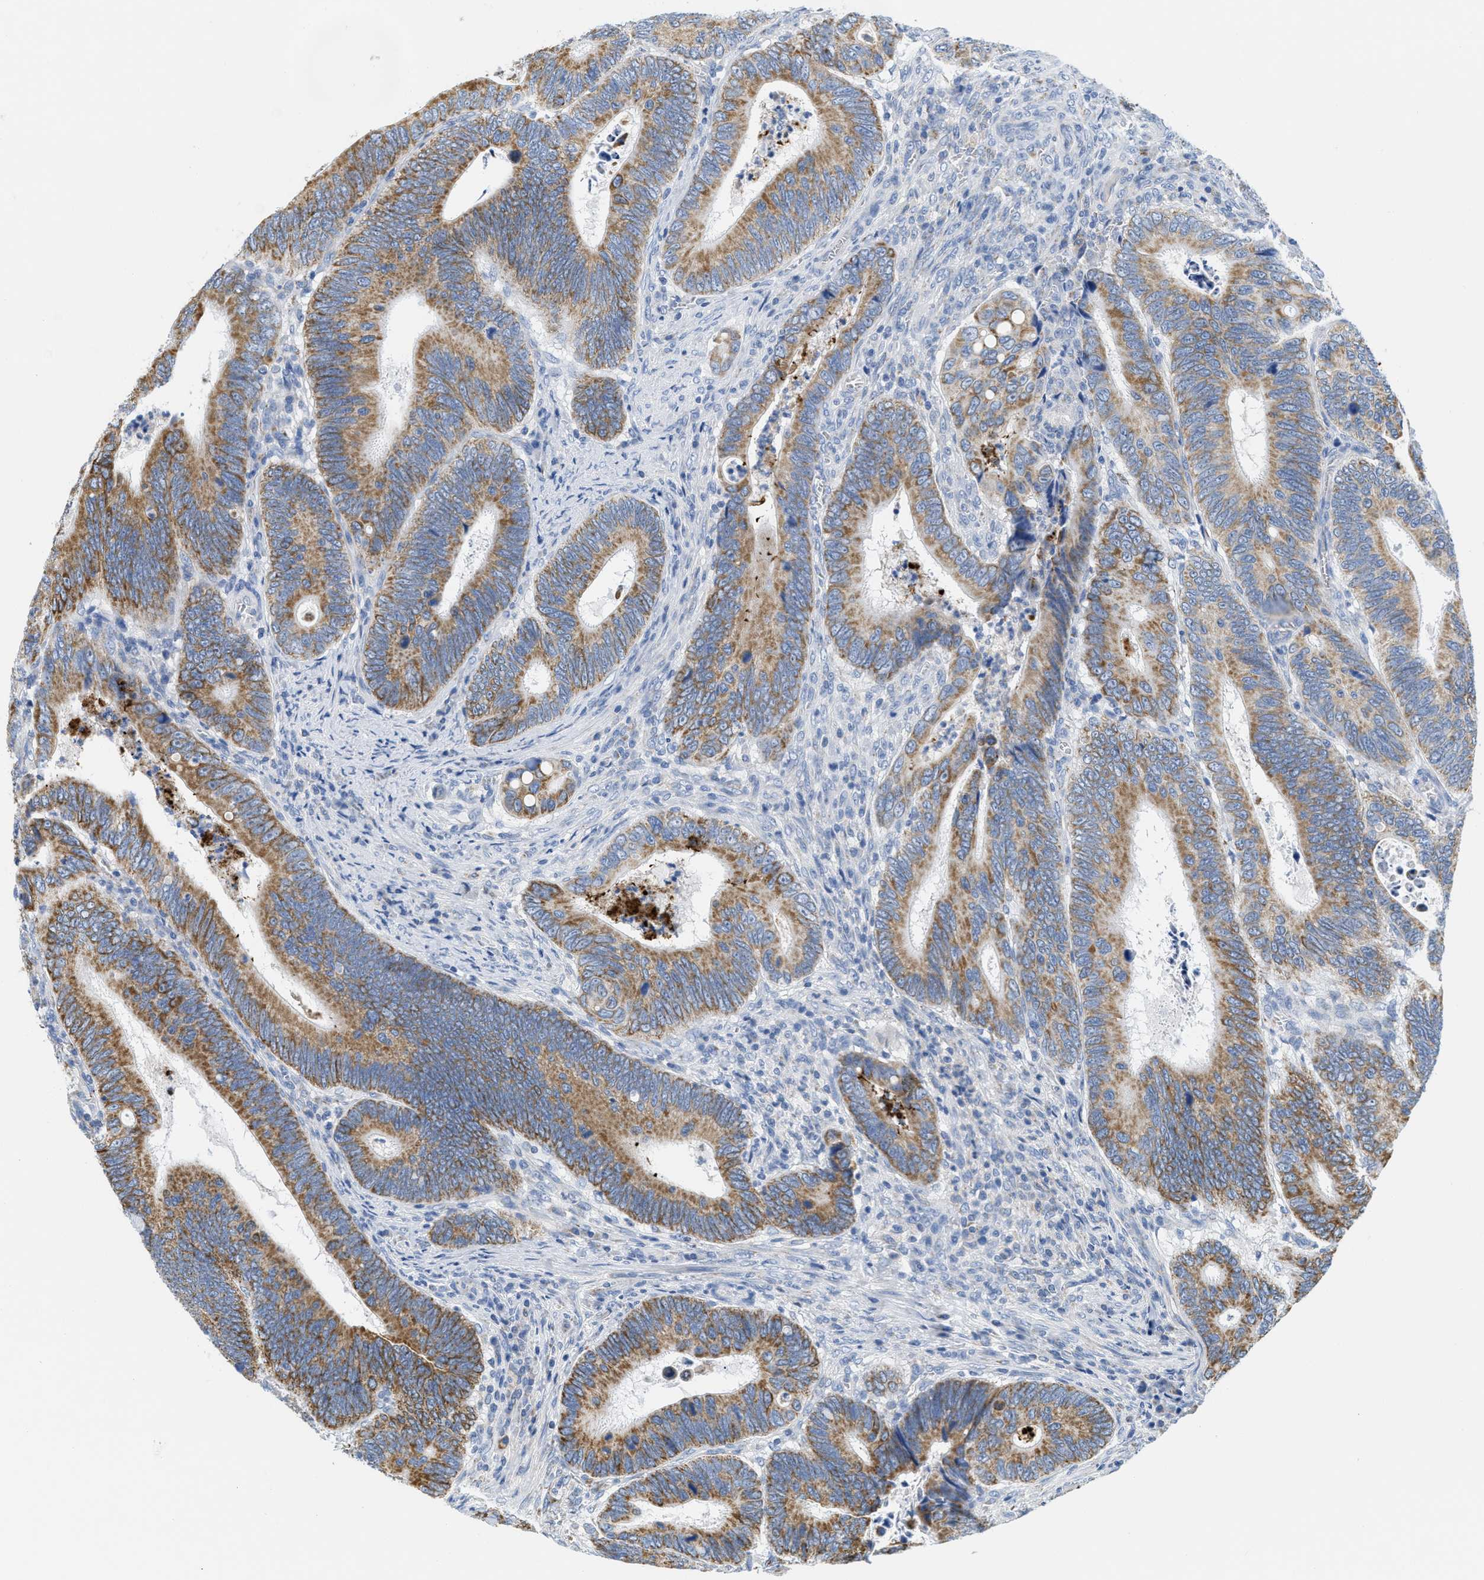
{"staining": {"intensity": "moderate", "quantity": ">75%", "location": "cytoplasmic/membranous"}, "tissue": "colorectal cancer", "cell_type": "Tumor cells", "image_type": "cancer", "snomed": [{"axis": "morphology", "description": "Inflammation, NOS"}, {"axis": "morphology", "description": "Adenocarcinoma, NOS"}, {"axis": "topography", "description": "Colon"}], "caption": "Human colorectal cancer stained for a protein (brown) displays moderate cytoplasmic/membranous positive staining in about >75% of tumor cells.", "gene": "KCNJ5", "patient": {"sex": "male", "age": 72}}